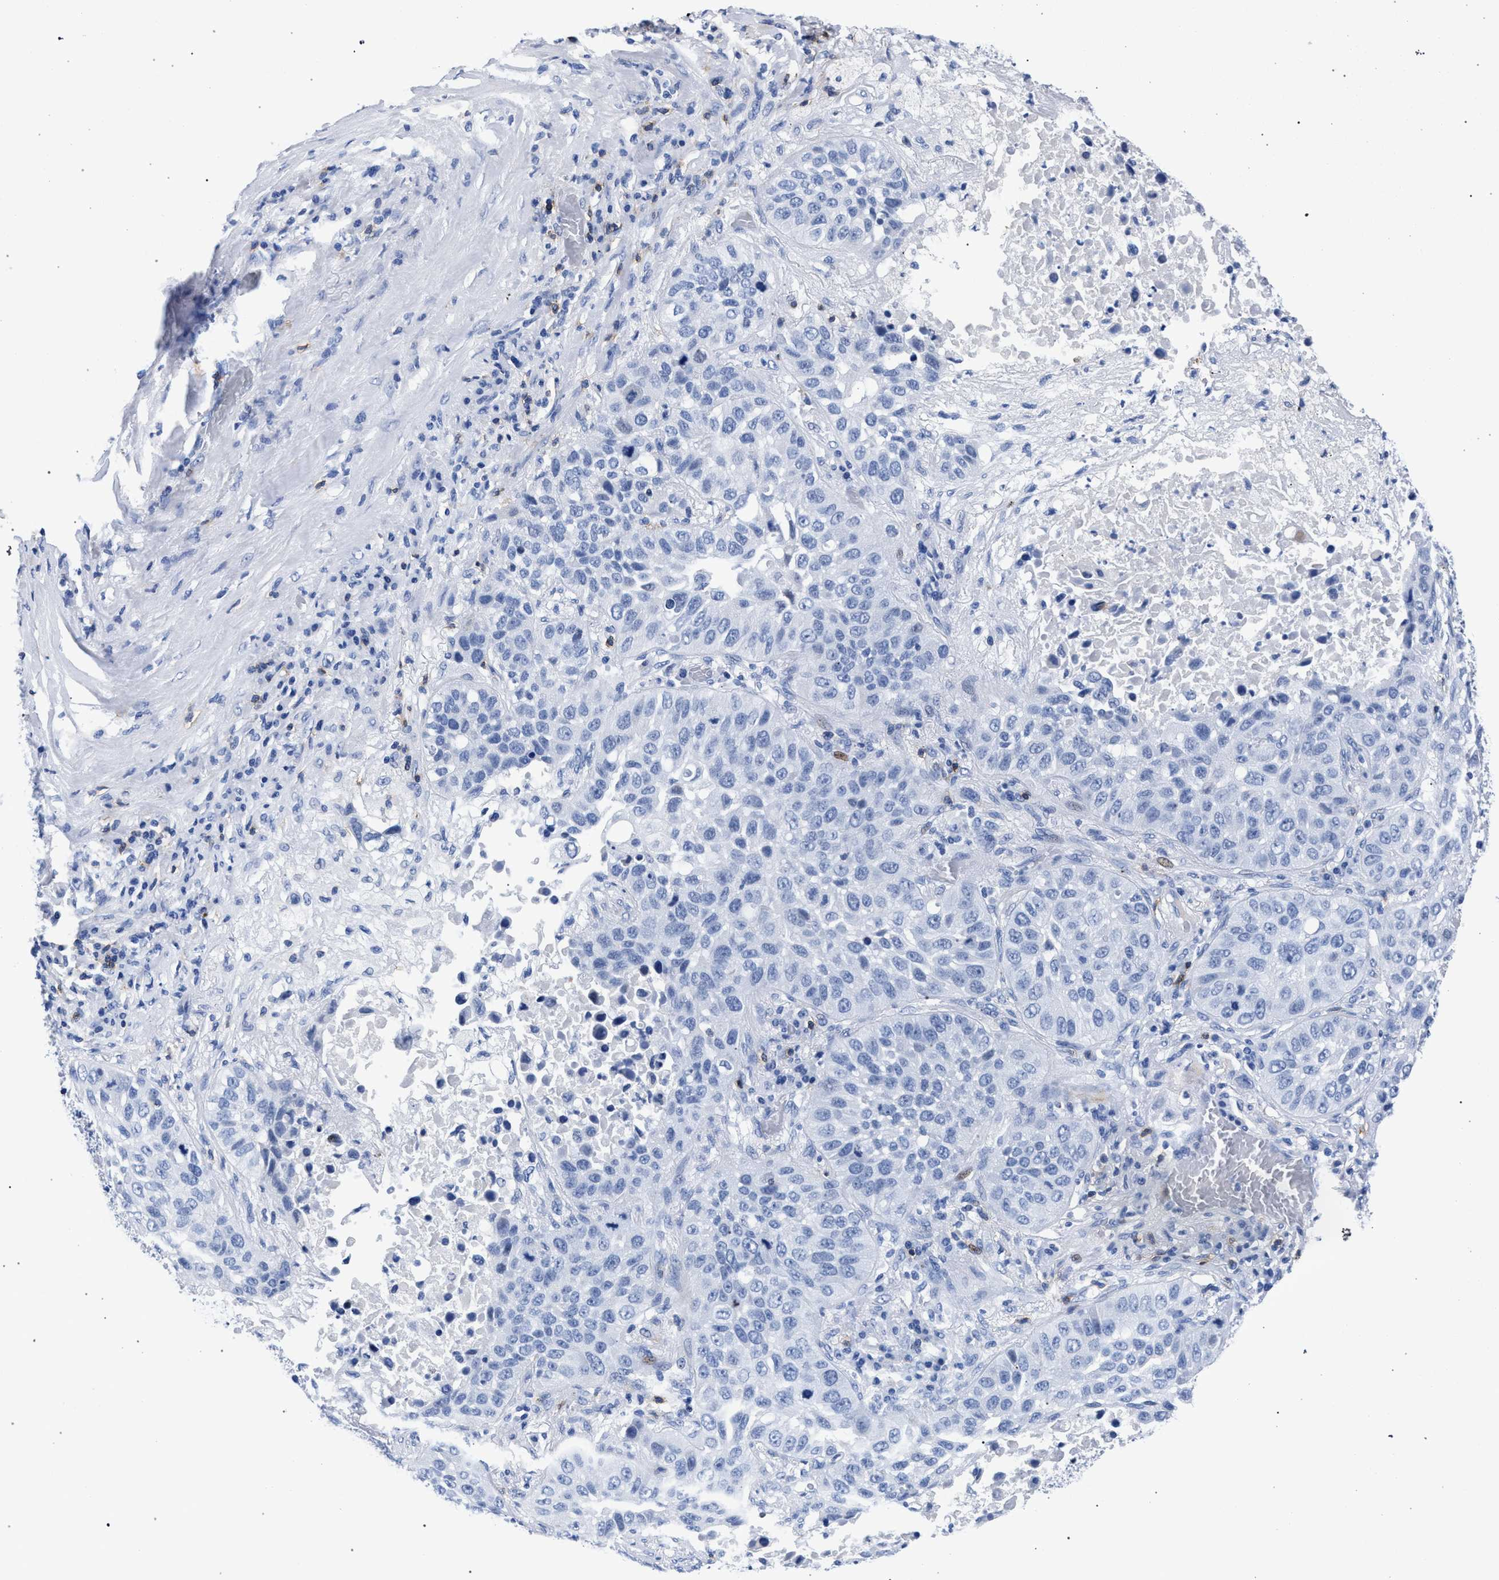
{"staining": {"intensity": "negative", "quantity": "none", "location": "none"}, "tissue": "lung cancer", "cell_type": "Tumor cells", "image_type": "cancer", "snomed": [{"axis": "morphology", "description": "Squamous cell carcinoma, NOS"}, {"axis": "topography", "description": "Lung"}], "caption": "The immunohistochemistry (IHC) histopathology image has no significant expression in tumor cells of lung cancer tissue. Nuclei are stained in blue.", "gene": "KLRK1", "patient": {"sex": "male", "age": 57}}